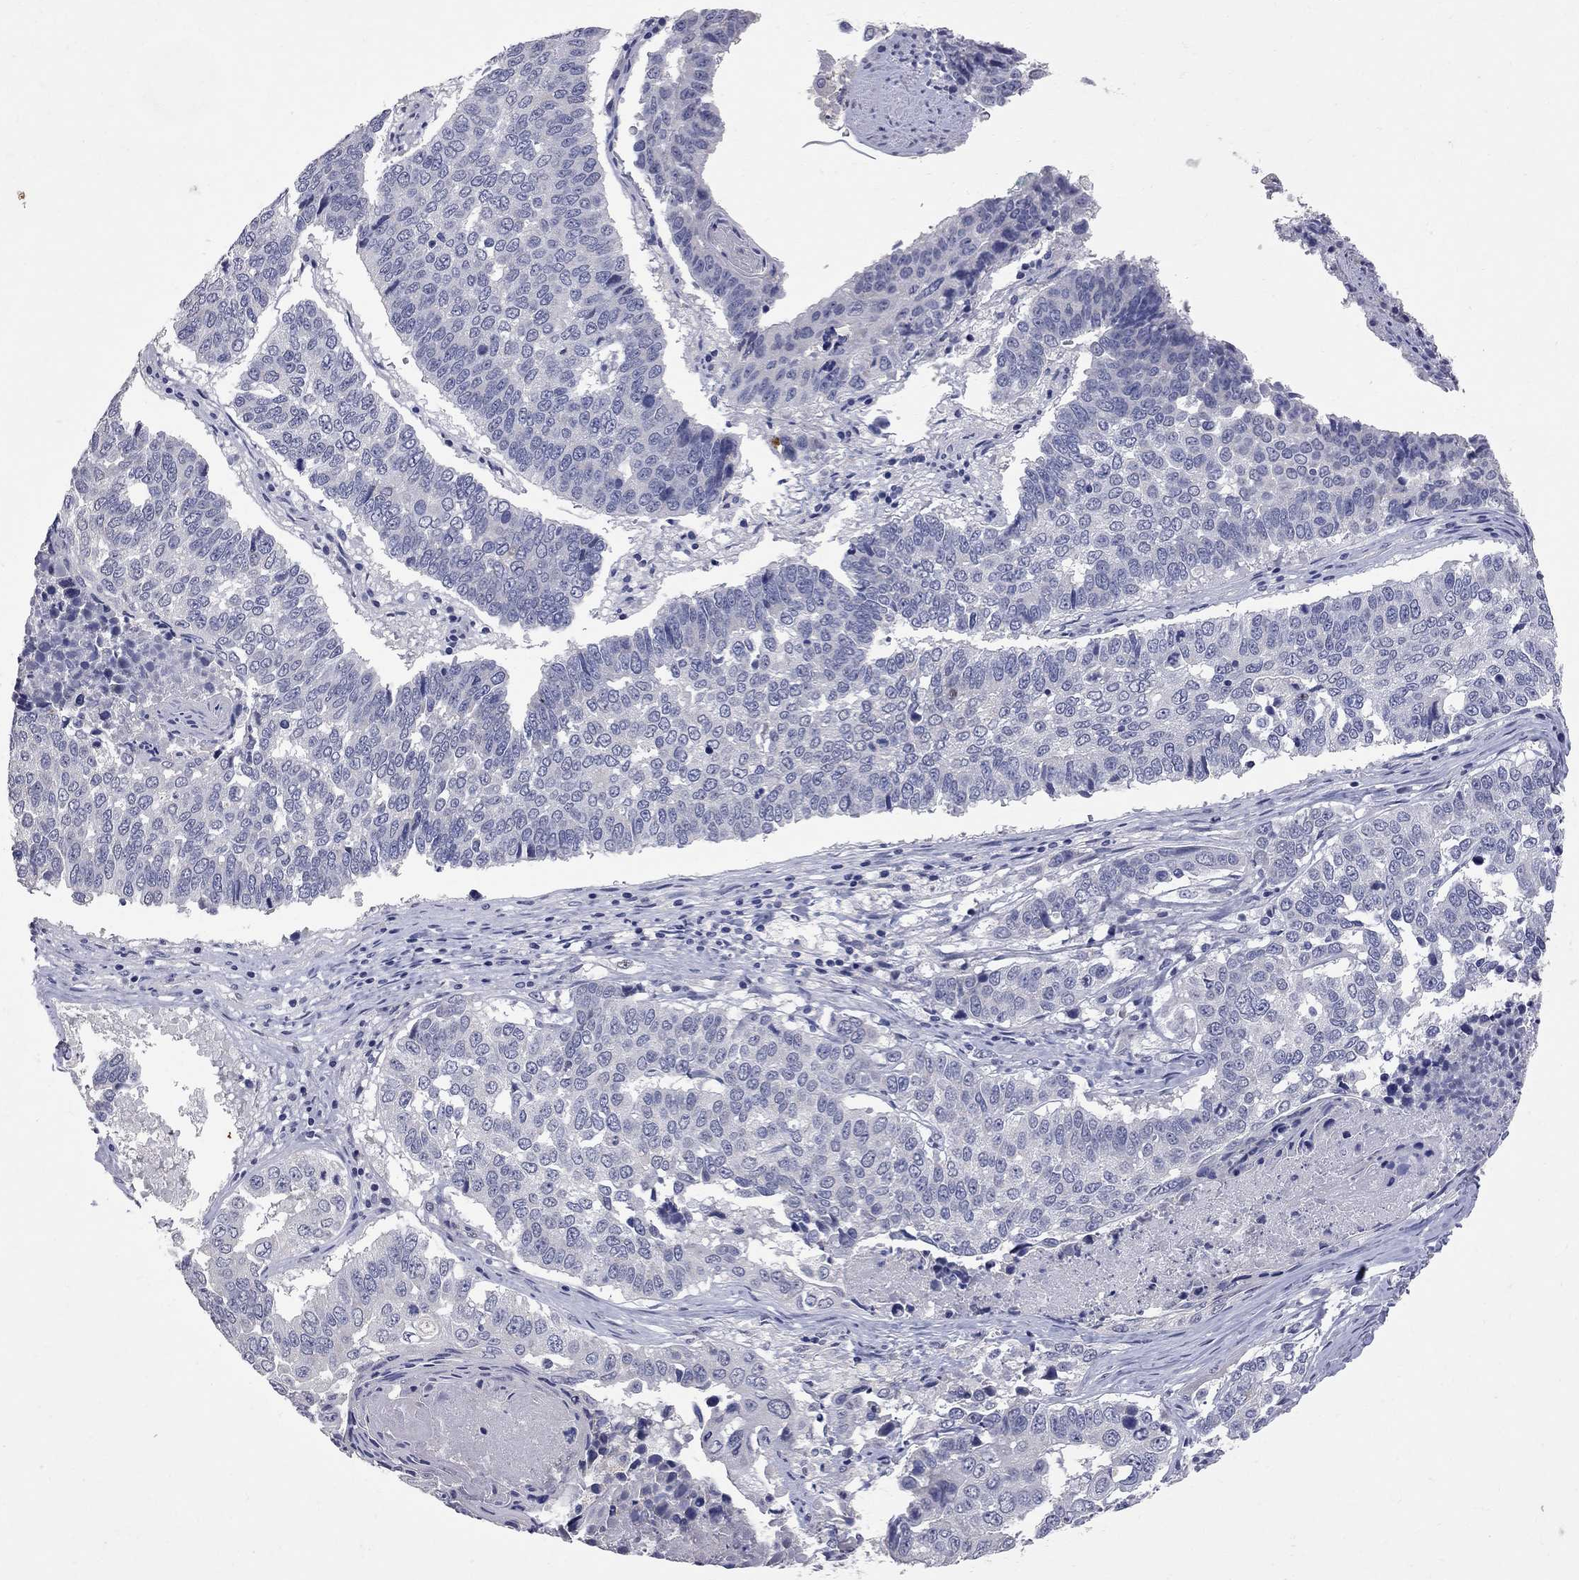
{"staining": {"intensity": "negative", "quantity": "none", "location": "none"}, "tissue": "lung cancer", "cell_type": "Tumor cells", "image_type": "cancer", "snomed": [{"axis": "morphology", "description": "Squamous cell carcinoma, NOS"}, {"axis": "topography", "description": "Lung"}], "caption": "Tumor cells show no significant protein expression in lung cancer. (DAB (3,3'-diaminobenzidine) immunohistochemistry with hematoxylin counter stain).", "gene": "NOS2", "patient": {"sex": "male", "age": 73}}